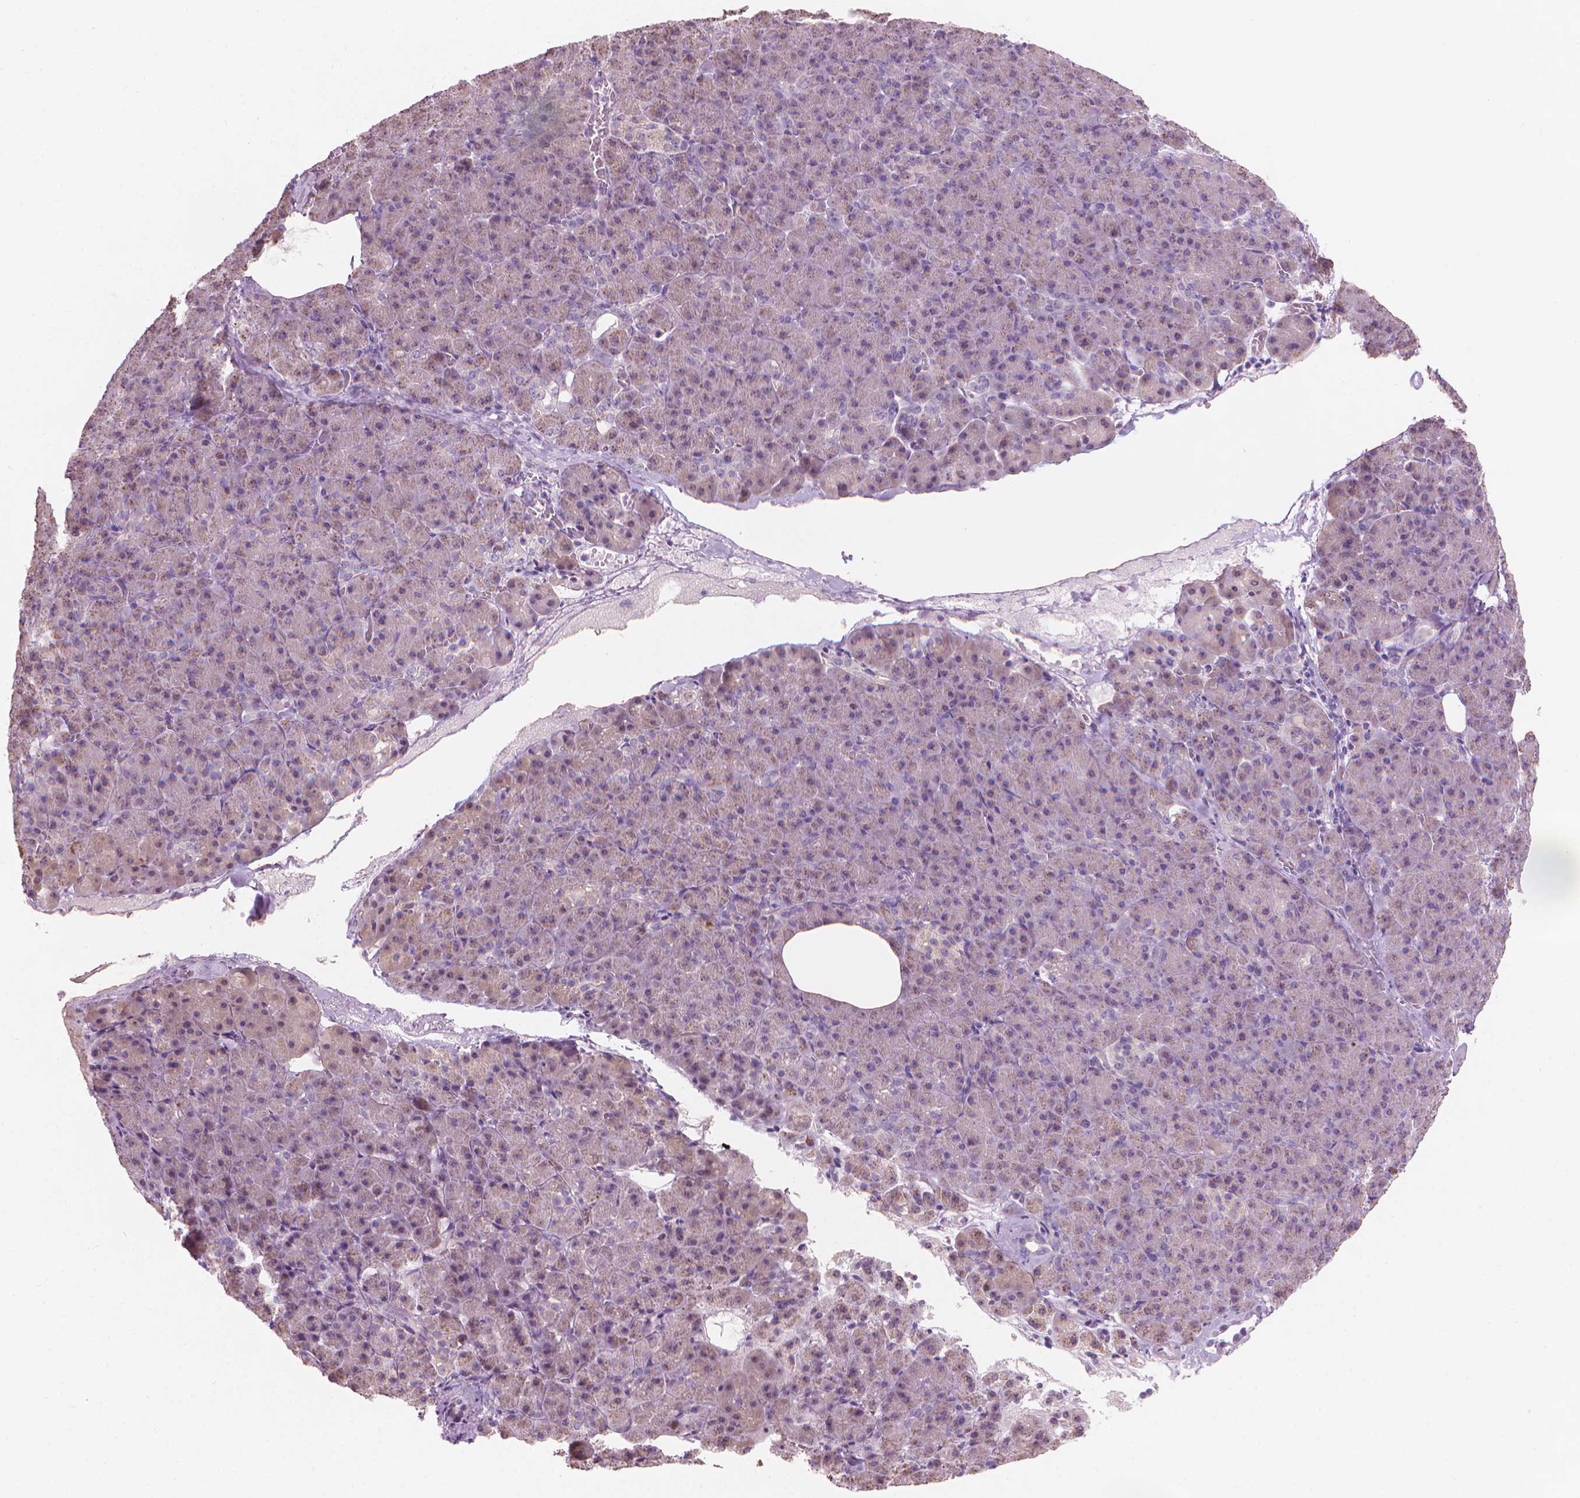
{"staining": {"intensity": "weak", "quantity": "<25%", "location": "cytoplasmic/membranous"}, "tissue": "pancreas", "cell_type": "Exocrine glandular cells", "image_type": "normal", "snomed": [{"axis": "morphology", "description": "Normal tissue, NOS"}, {"axis": "topography", "description": "Pancreas"}], "caption": "The micrograph shows no significant positivity in exocrine glandular cells of pancreas.", "gene": "GPRC5A", "patient": {"sex": "female", "age": 74}}